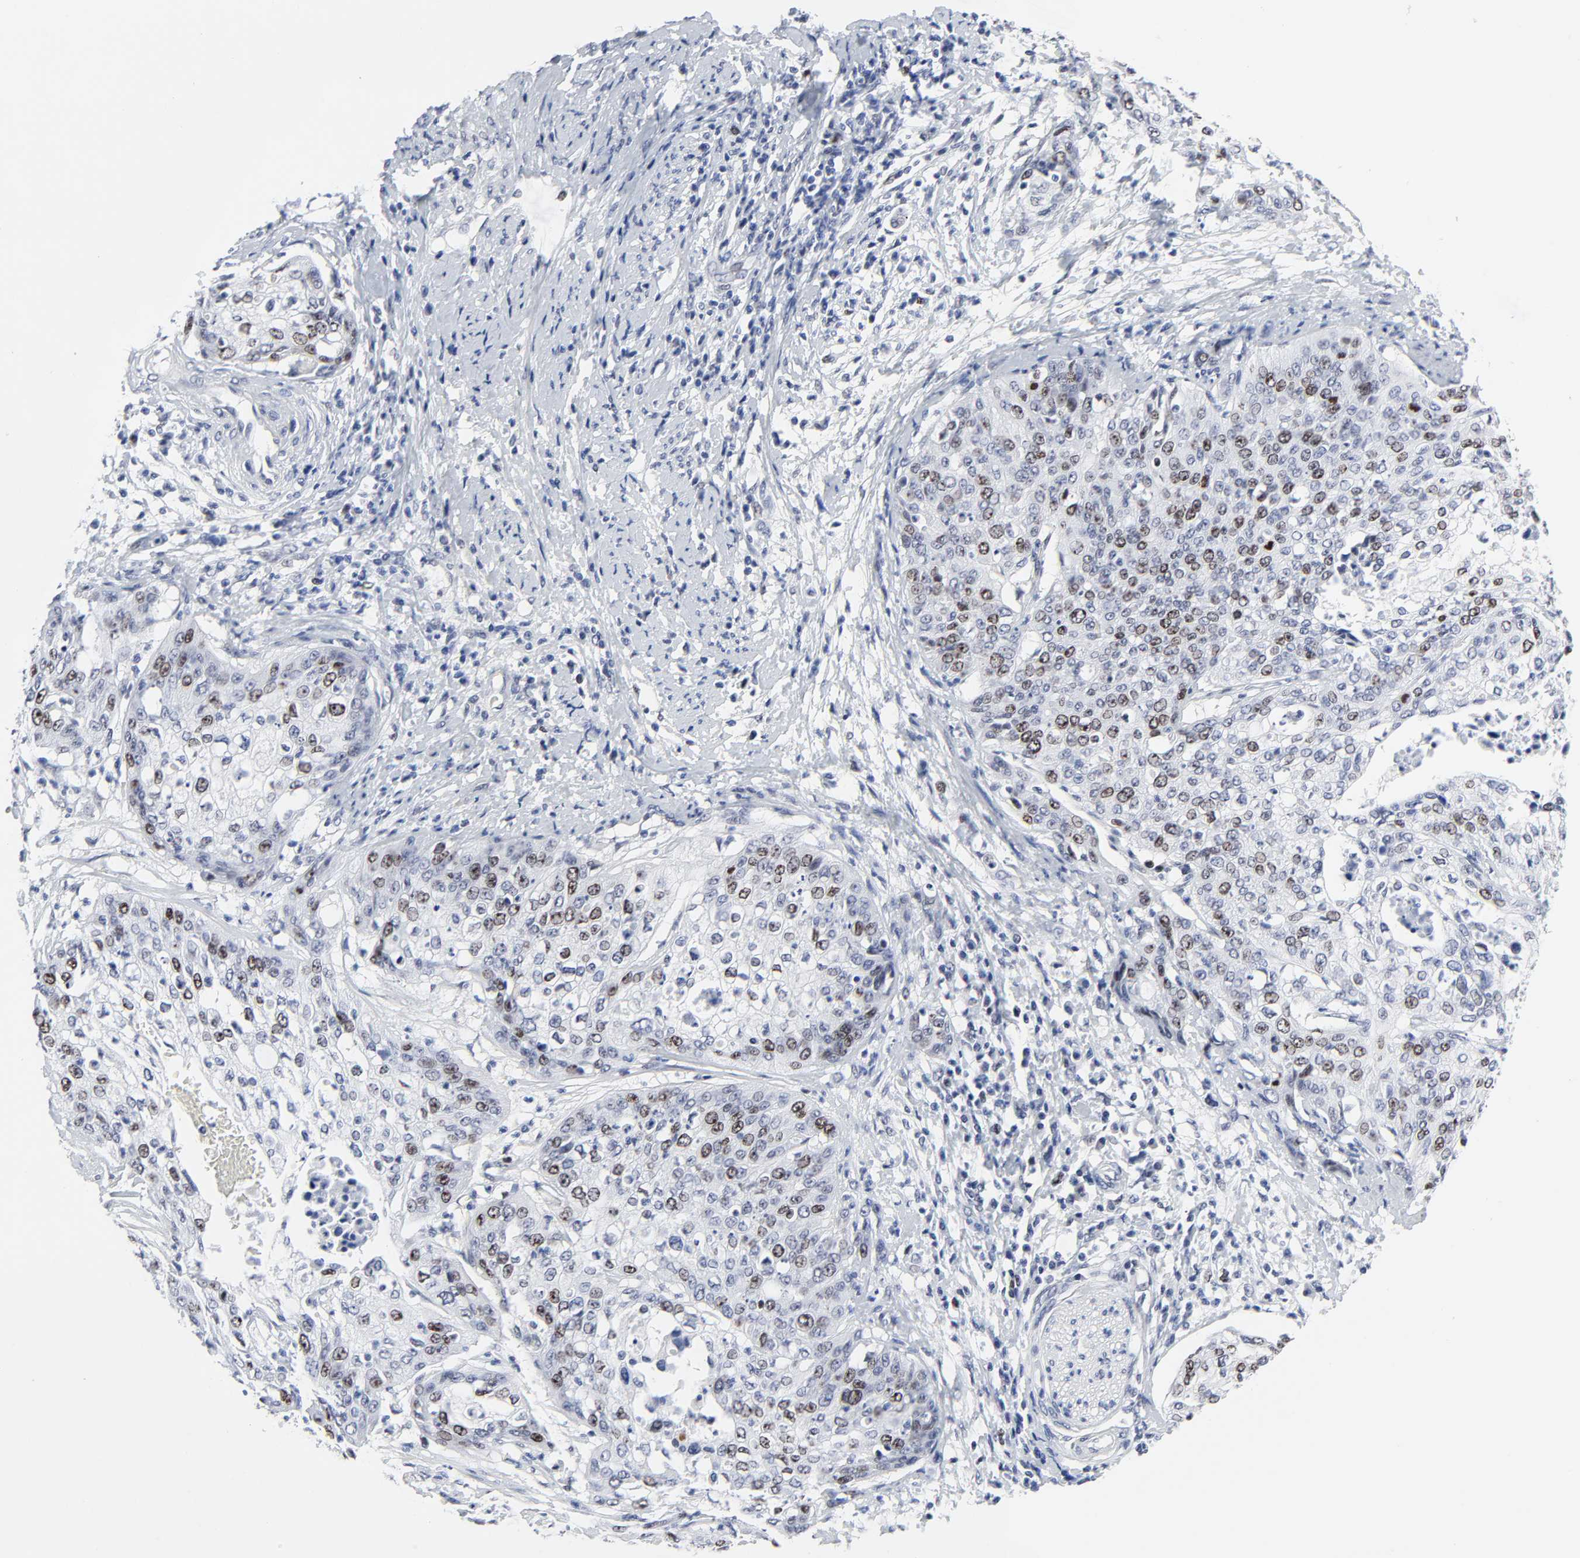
{"staining": {"intensity": "moderate", "quantity": "25%-75%", "location": "nuclear"}, "tissue": "cervical cancer", "cell_type": "Tumor cells", "image_type": "cancer", "snomed": [{"axis": "morphology", "description": "Squamous cell carcinoma, NOS"}, {"axis": "topography", "description": "Cervix"}], "caption": "Immunohistochemical staining of cervical cancer (squamous cell carcinoma) demonstrates medium levels of moderate nuclear protein staining in approximately 25%-75% of tumor cells.", "gene": "ZNF589", "patient": {"sex": "female", "age": 41}}